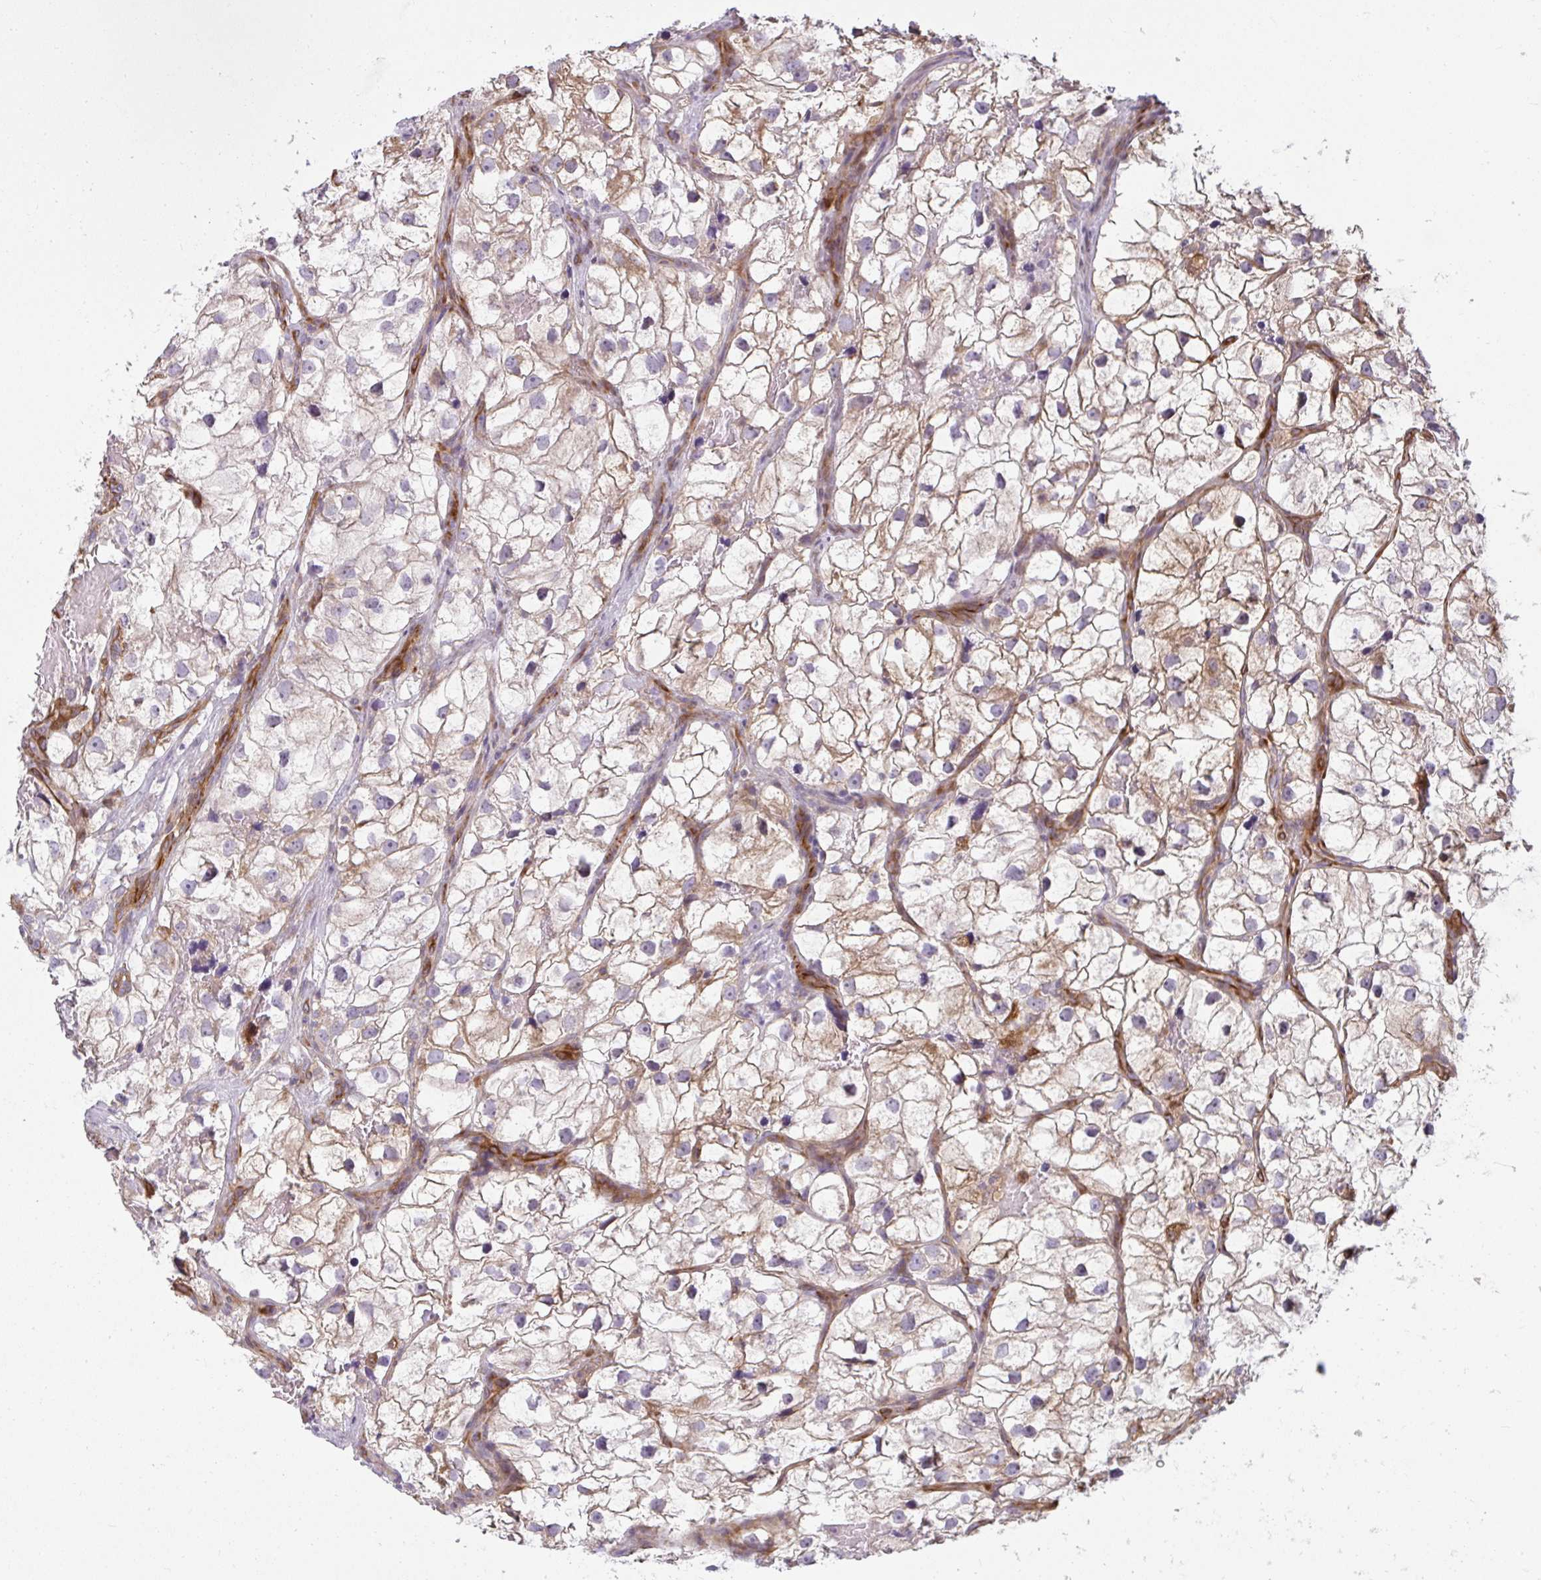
{"staining": {"intensity": "weak", "quantity": "25%-75%", "location": "cytoplasmic/membranous"}, "tissue": "renal cancer", "cell_type": "Tumor cells", "image_type": "cancer", "snomed": [{"axis": "morphology", "description": "Adenocarcinoma, NOS"}, {"axis": "topography", "description": "Kidney"}], "caption": "Protein analysis of renal adenocarcinoma tissue exhibits weak cytoplasmic/membranous staining in about 25%-75% of tumor cells. The protein of interest is shown in brown color, while the nuclei are stained blue.", "gene": "IFIT3", "patient": {"sex": "male", "age": 59}}